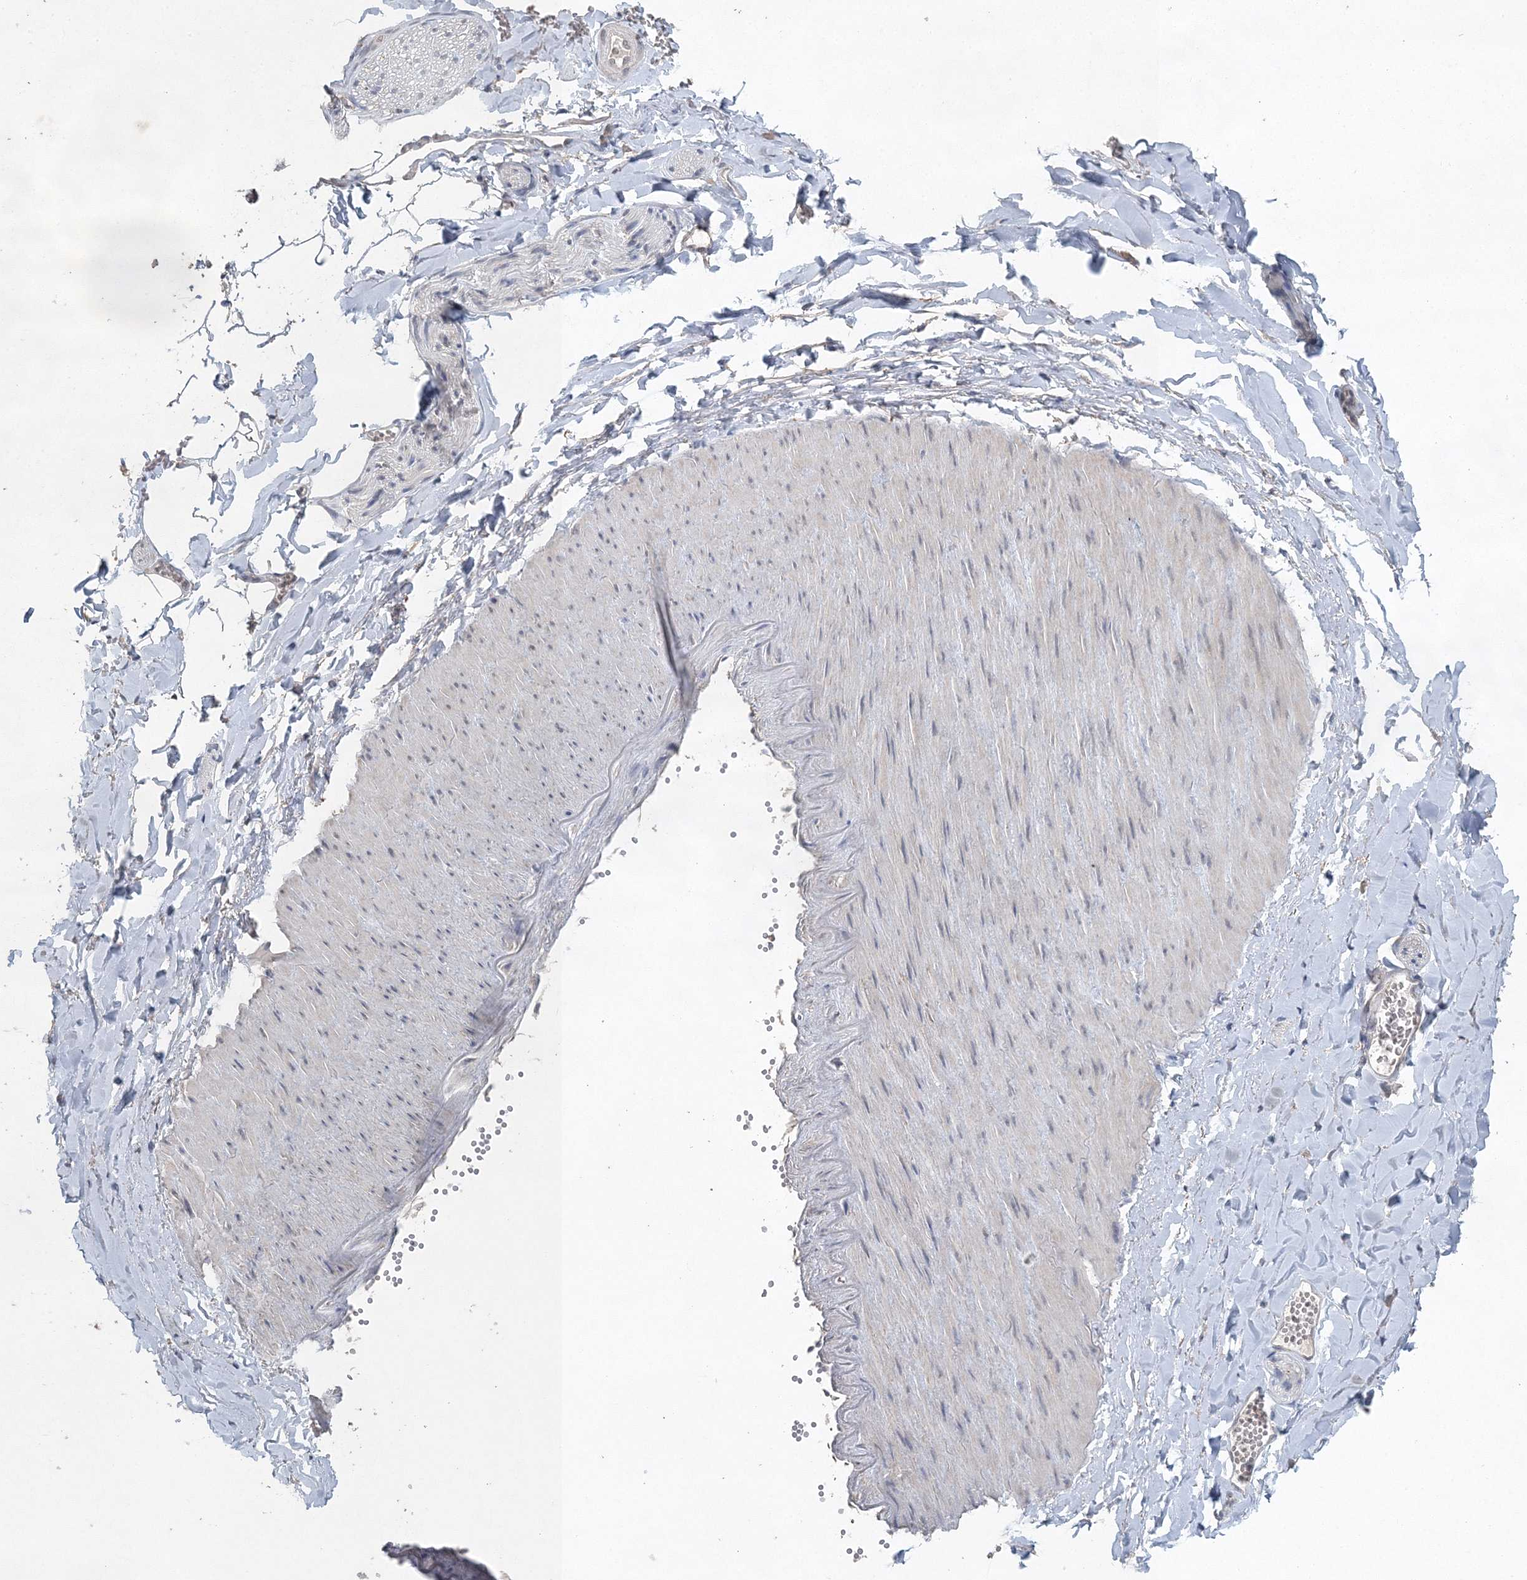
{"staining": {"intensity": "negative", "quantity": "none", "location": "none"}, "tissue": "adipose tissue", "cell_type": "Adipocytes", "image_type": "normal", "snomed": [{"axis": "morphology", "description": "Normal tissue, NOS"}, {"axis": "topography", "description": "Gallbladder"}, {"axis": "topography", "description": "Peripheral nerve tissue"}], "caption": "An immunohistochemistry photomicrograph of normal adipose tissue is shown. There is no staining in adipocytes of adipose tissue. (IHC, brightfield microscopy, high magnification).", "gene": "UIMC1", "patient": {"sex": "male", "age": 38}}